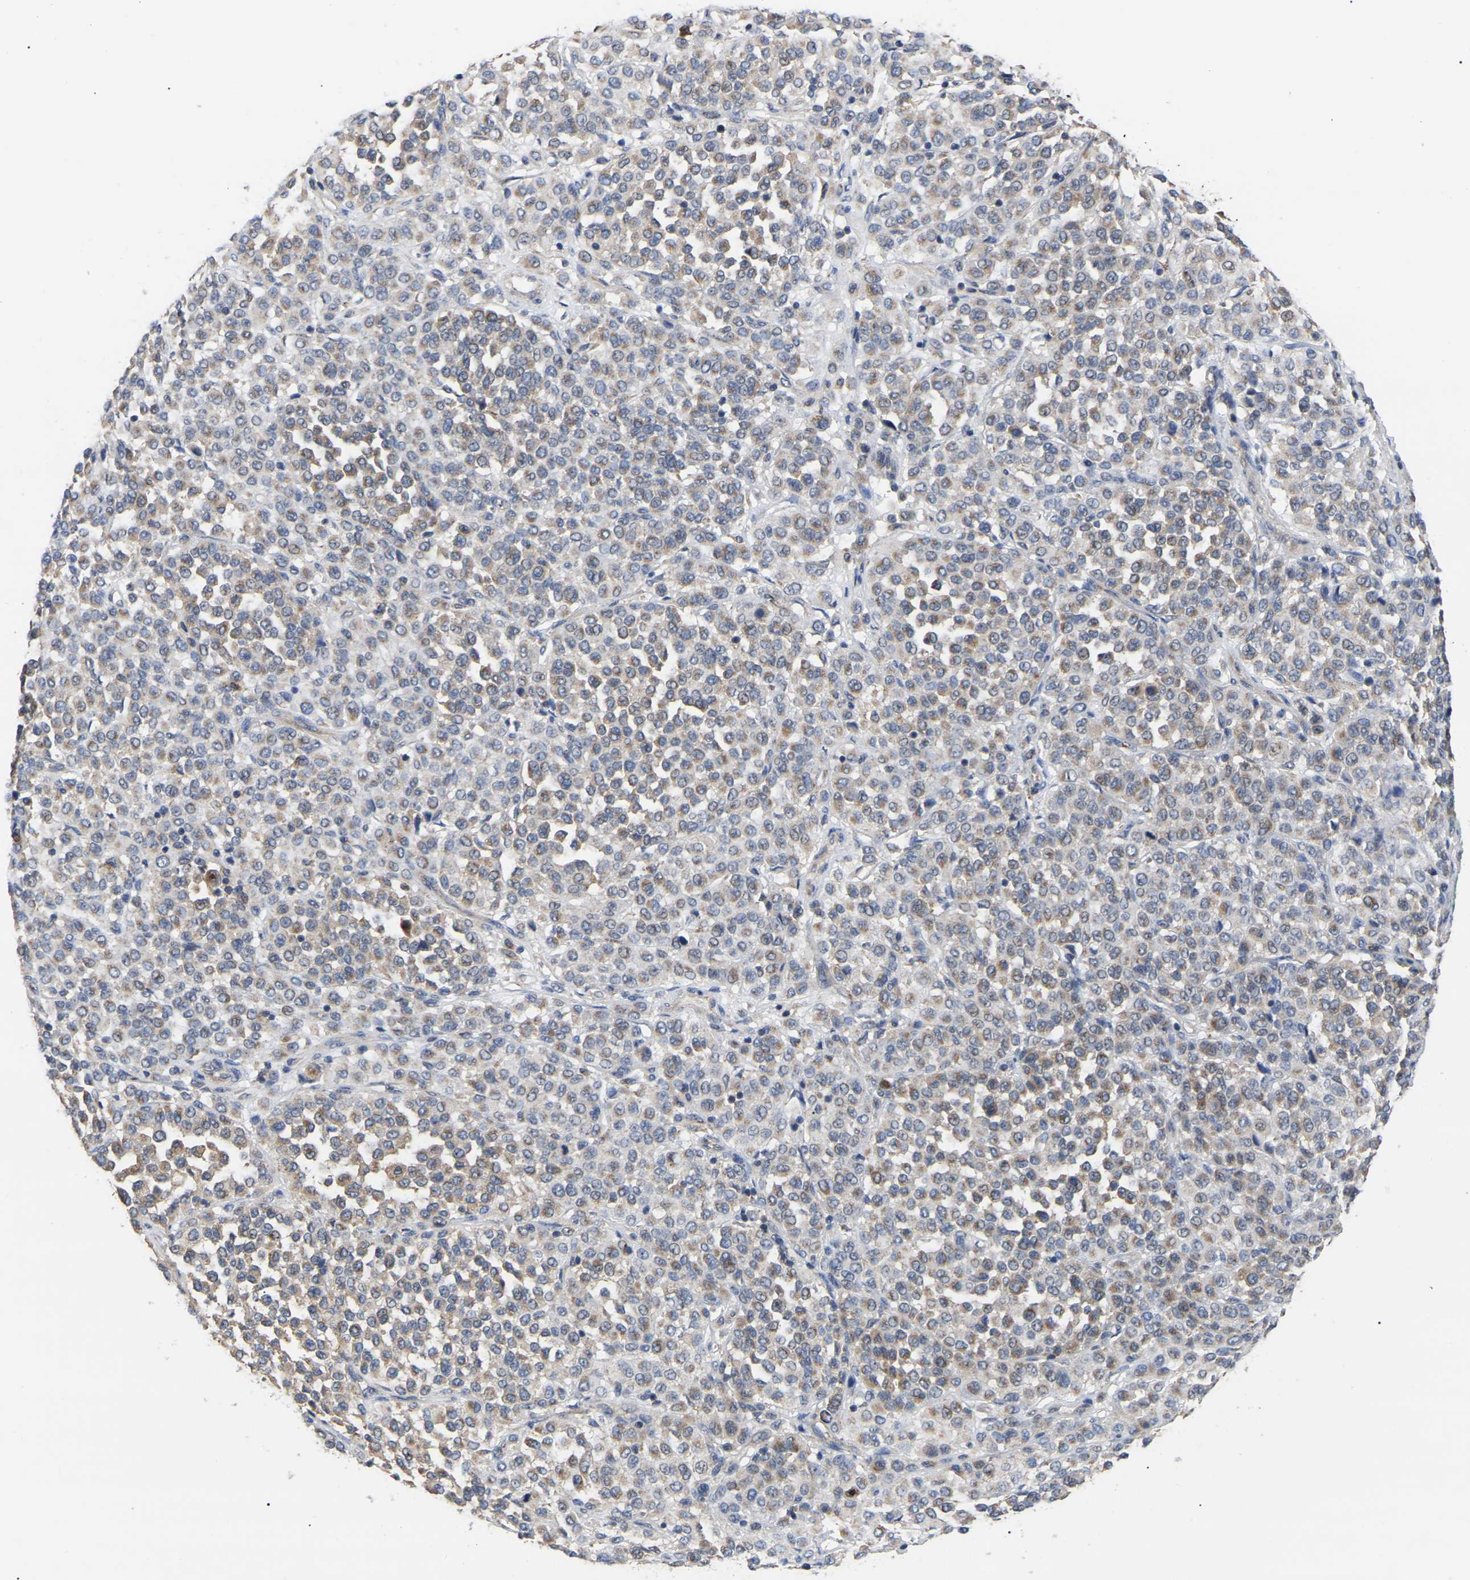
{"staining": {"intensity": "moderate", "quantity": ">75%", "location": "cytoplasmic/membranous"}, "tissue": "melanoma", "cell_type": "Tumor cells", "image_type": "cancer", "snomed": [{"axis": "morphology", "description": "Malignant melanoma, Metastatic site"}, {"axis": "topography", "description": "Pancreas"}], "caption": "Malignant melanoma (metastatic site) tissue shows moderate cytoplasmic/membranous expression in about >75% of tumor cells, visualized by immunohistochemistry.", "gene": "NOP53", "patient": {"sex": "female", "age": 30}}